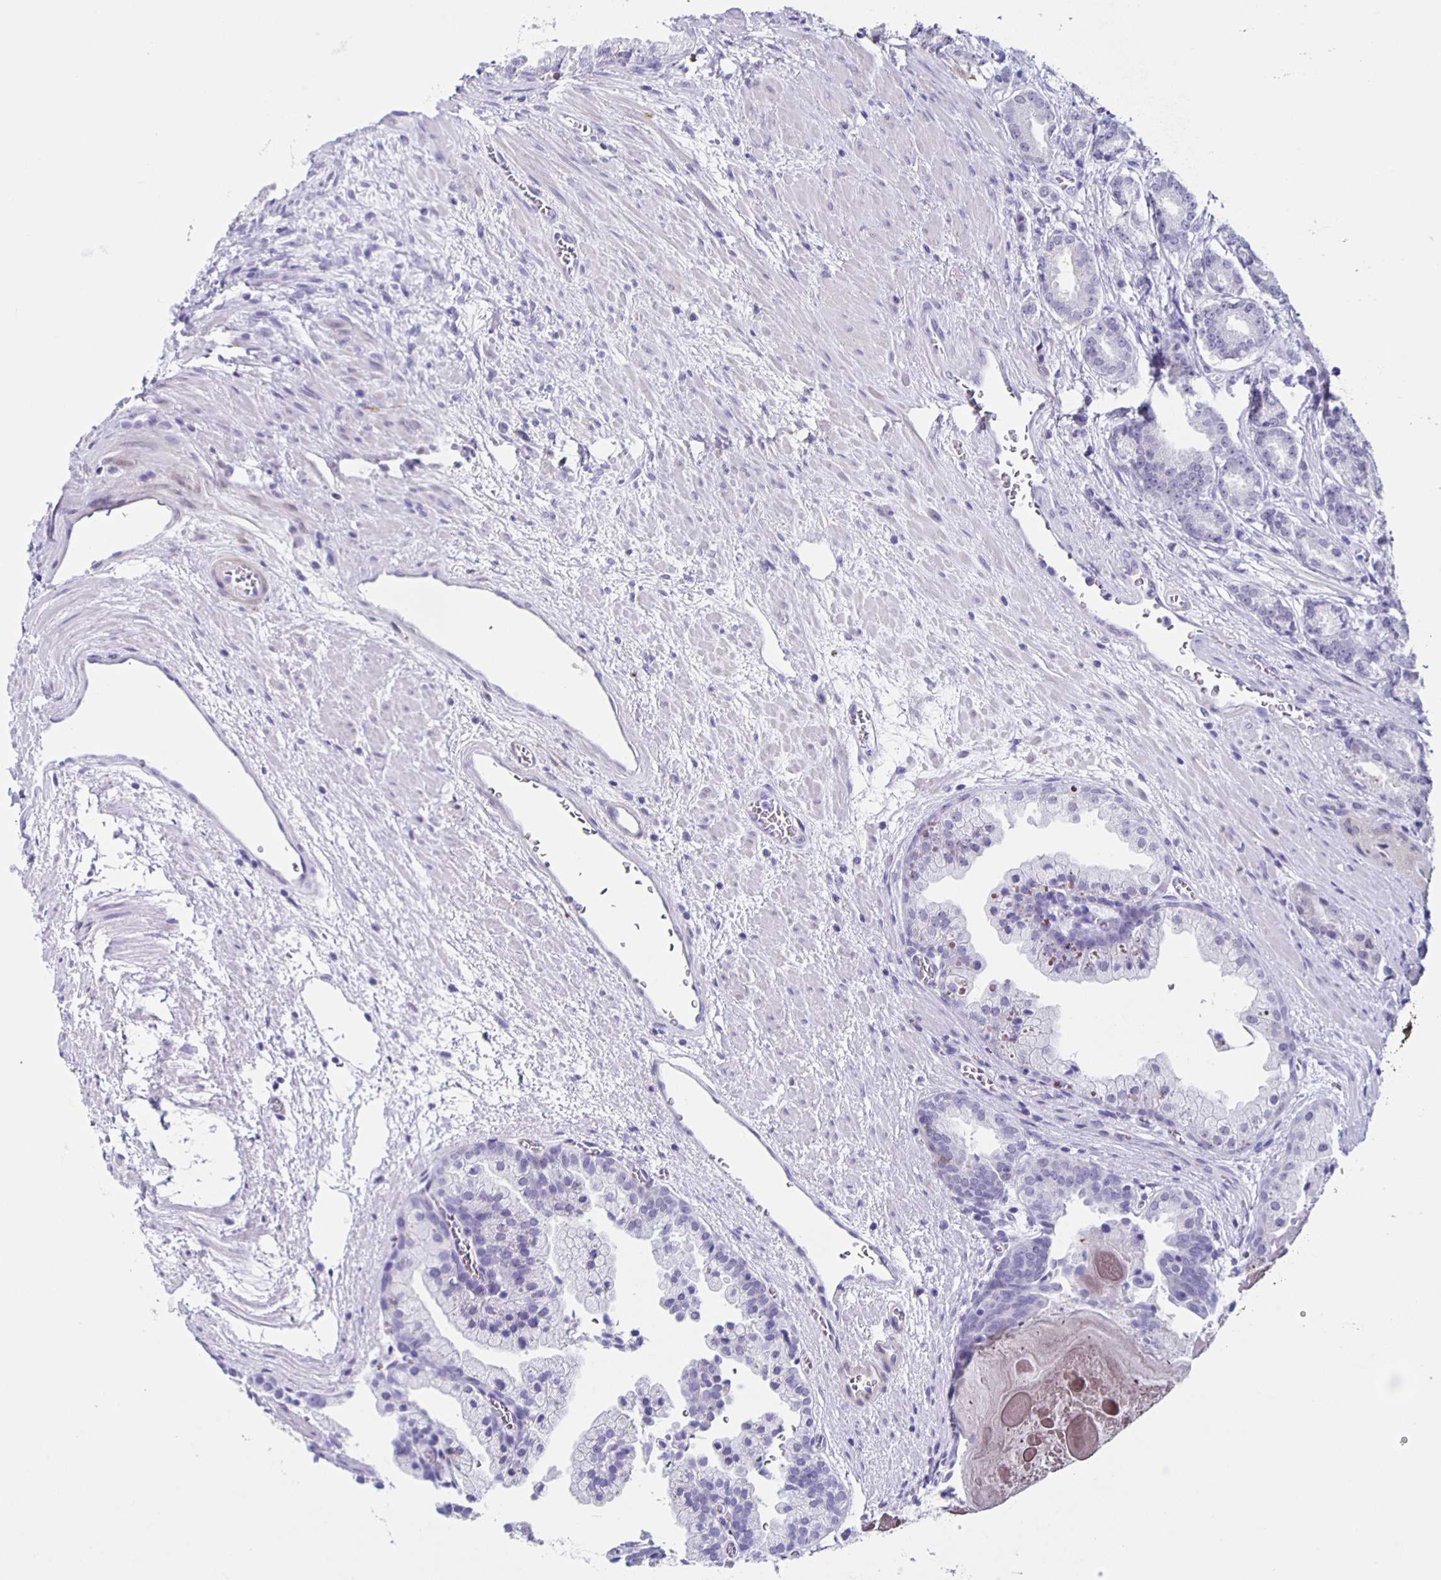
{"staining": {"intensity": "negative", "quantity": "none", "location": "none"}, "tissue": "prostate cancer", "cell_type": "Tumor cells", "image_type": "cancer", "snomed": [{"axis": "morphology", "description": "Adenocarcinoma, High grade"}, {"axis": "topography", "description": "Prostate and seminal vesicle, NOS"}], "caption": "Immunohistochemistry image of neoplastic tissue: prostate high-grade adenocarcinoma stained with DAB (3,3'-diaminobenzidine) exhibits no significant protein staining in tumor cells.", "gene": "TPPP", "patient": {"sex": "male", "age": 61}}